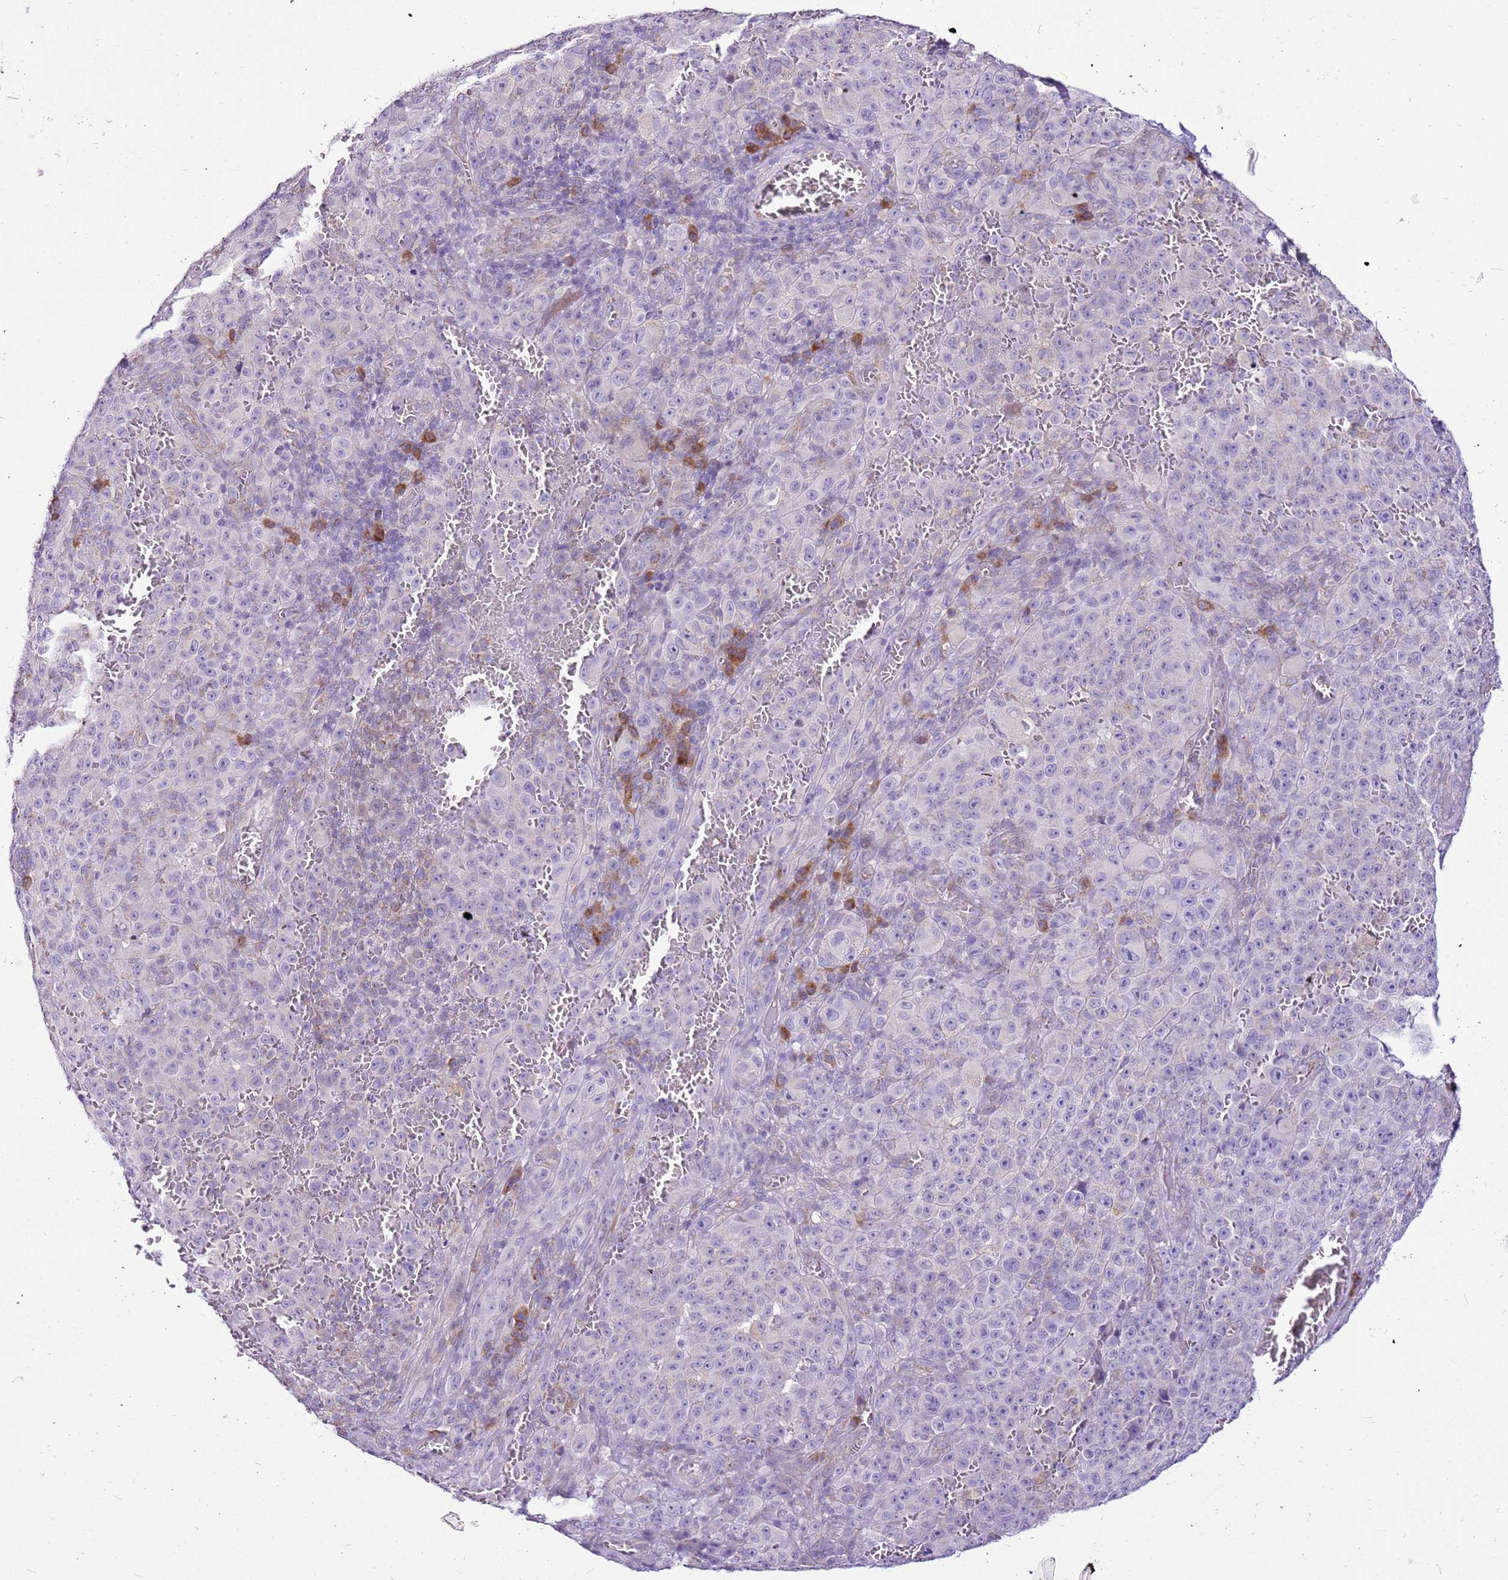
{"staining": {"intensity": "negative", "quantity": "none", "location": "none"}, "tissue": "melanoma", "cell_type": "Tumor cells", "image_type": "cancer", "snomed": [{"axis": "morphology", "description": "Malignant melanoma, NOS"}, {"axis": "topography", "description": "Skin"}], "caption": "A micrograph of melanoma stained for a protein shows no brown staining in tumor cells.", "gene": "MRPL36", "patient": {"sex": "female", "age": 82}}